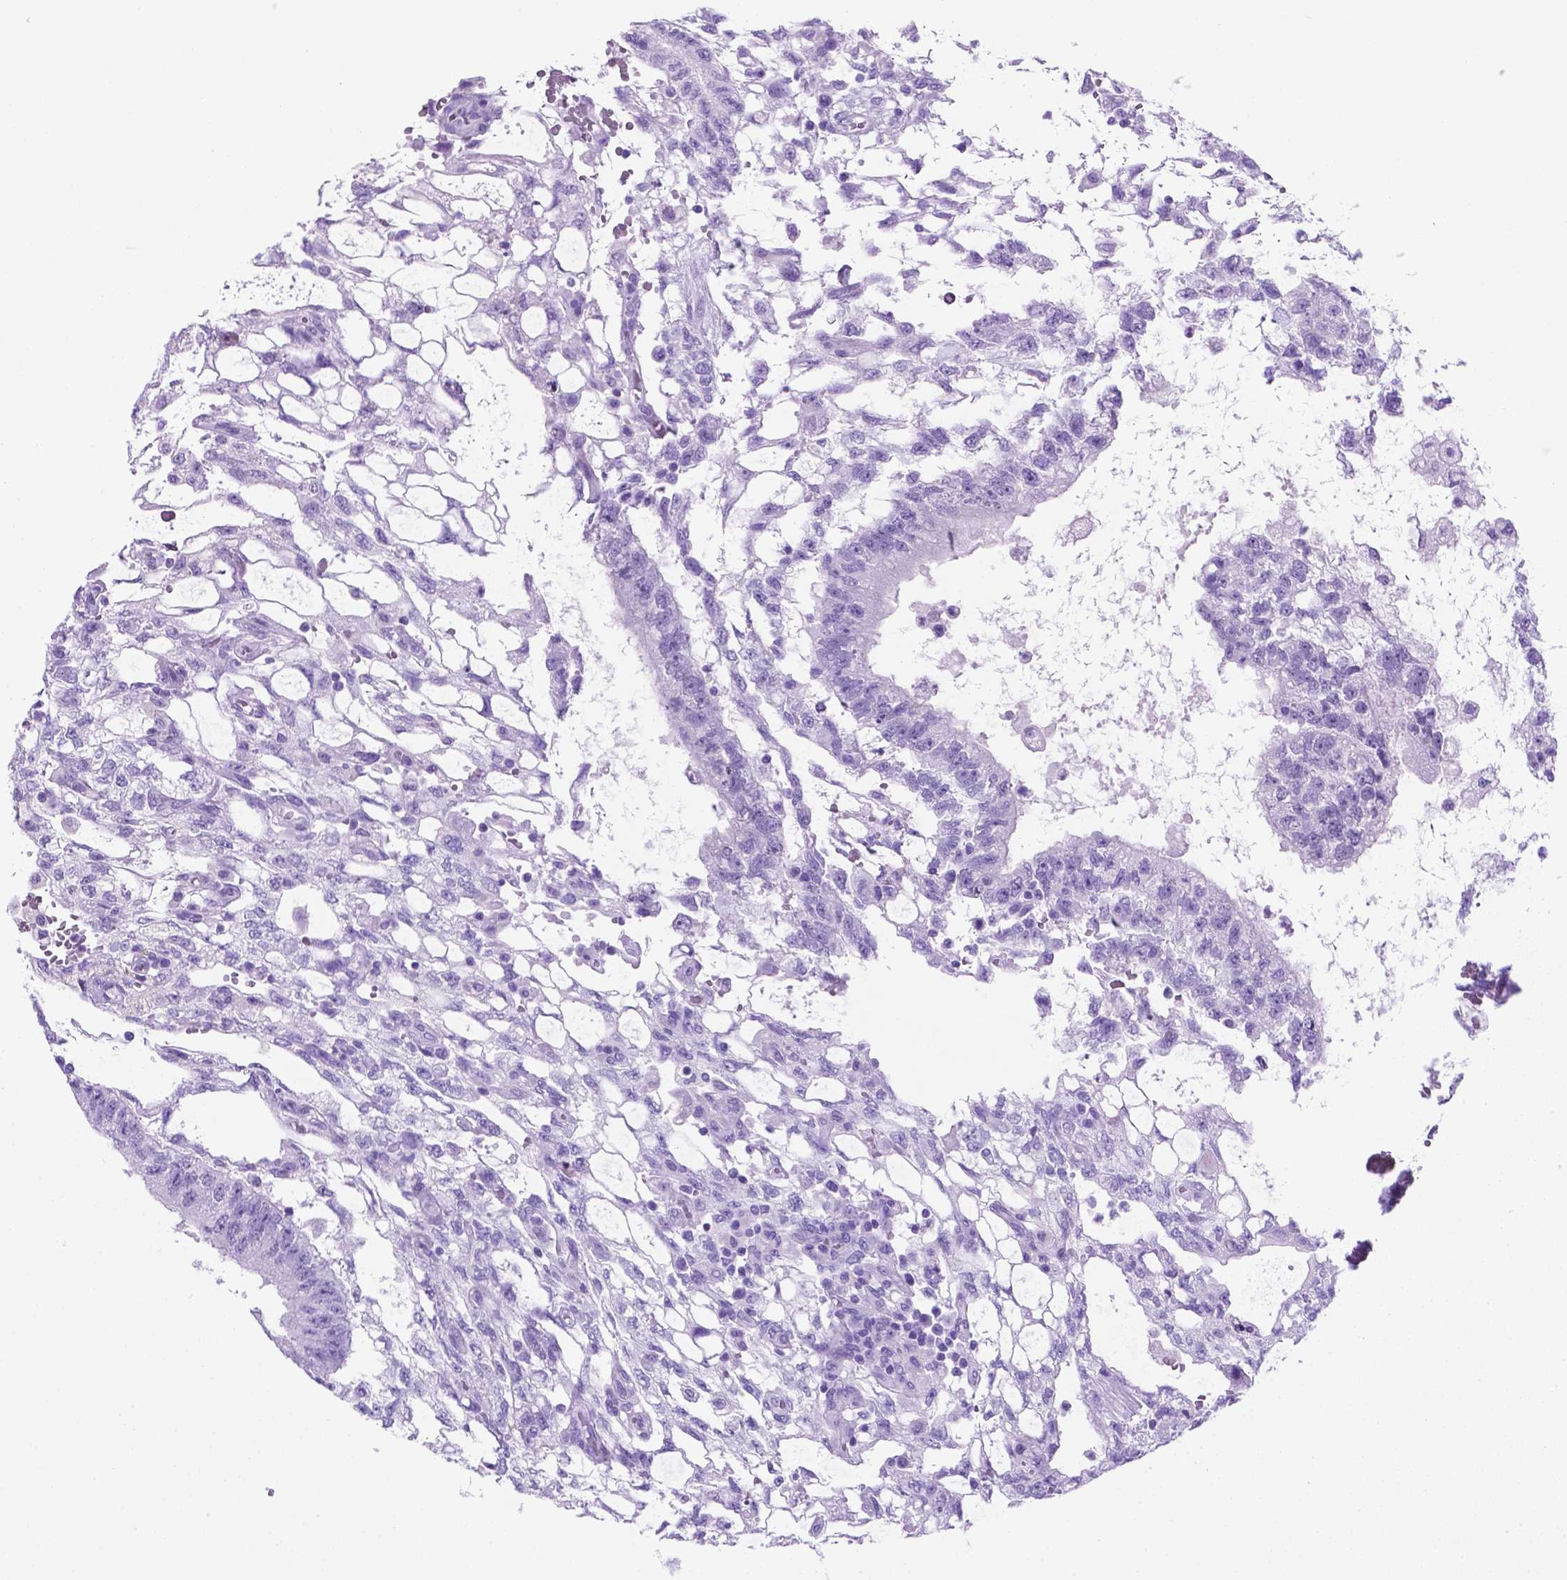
{"staining": {"intensity": "negative", "quantity": "none", "location": "none"}, "tissue": "testis cancer", "cell_type": "Tumor cells", "image_type": "cancer", "snomed": [{"axis": "morphology", "description": "Carcinoma, Embryonal, NOS"}, {"axis": "topography", "description": "Testis"}], "caption": "Tumor cells show no significant protein positivity in embryonal carcinoma (testis).", "gene": "C17orf107", "patient": {"sex": "male", "age": 32}}